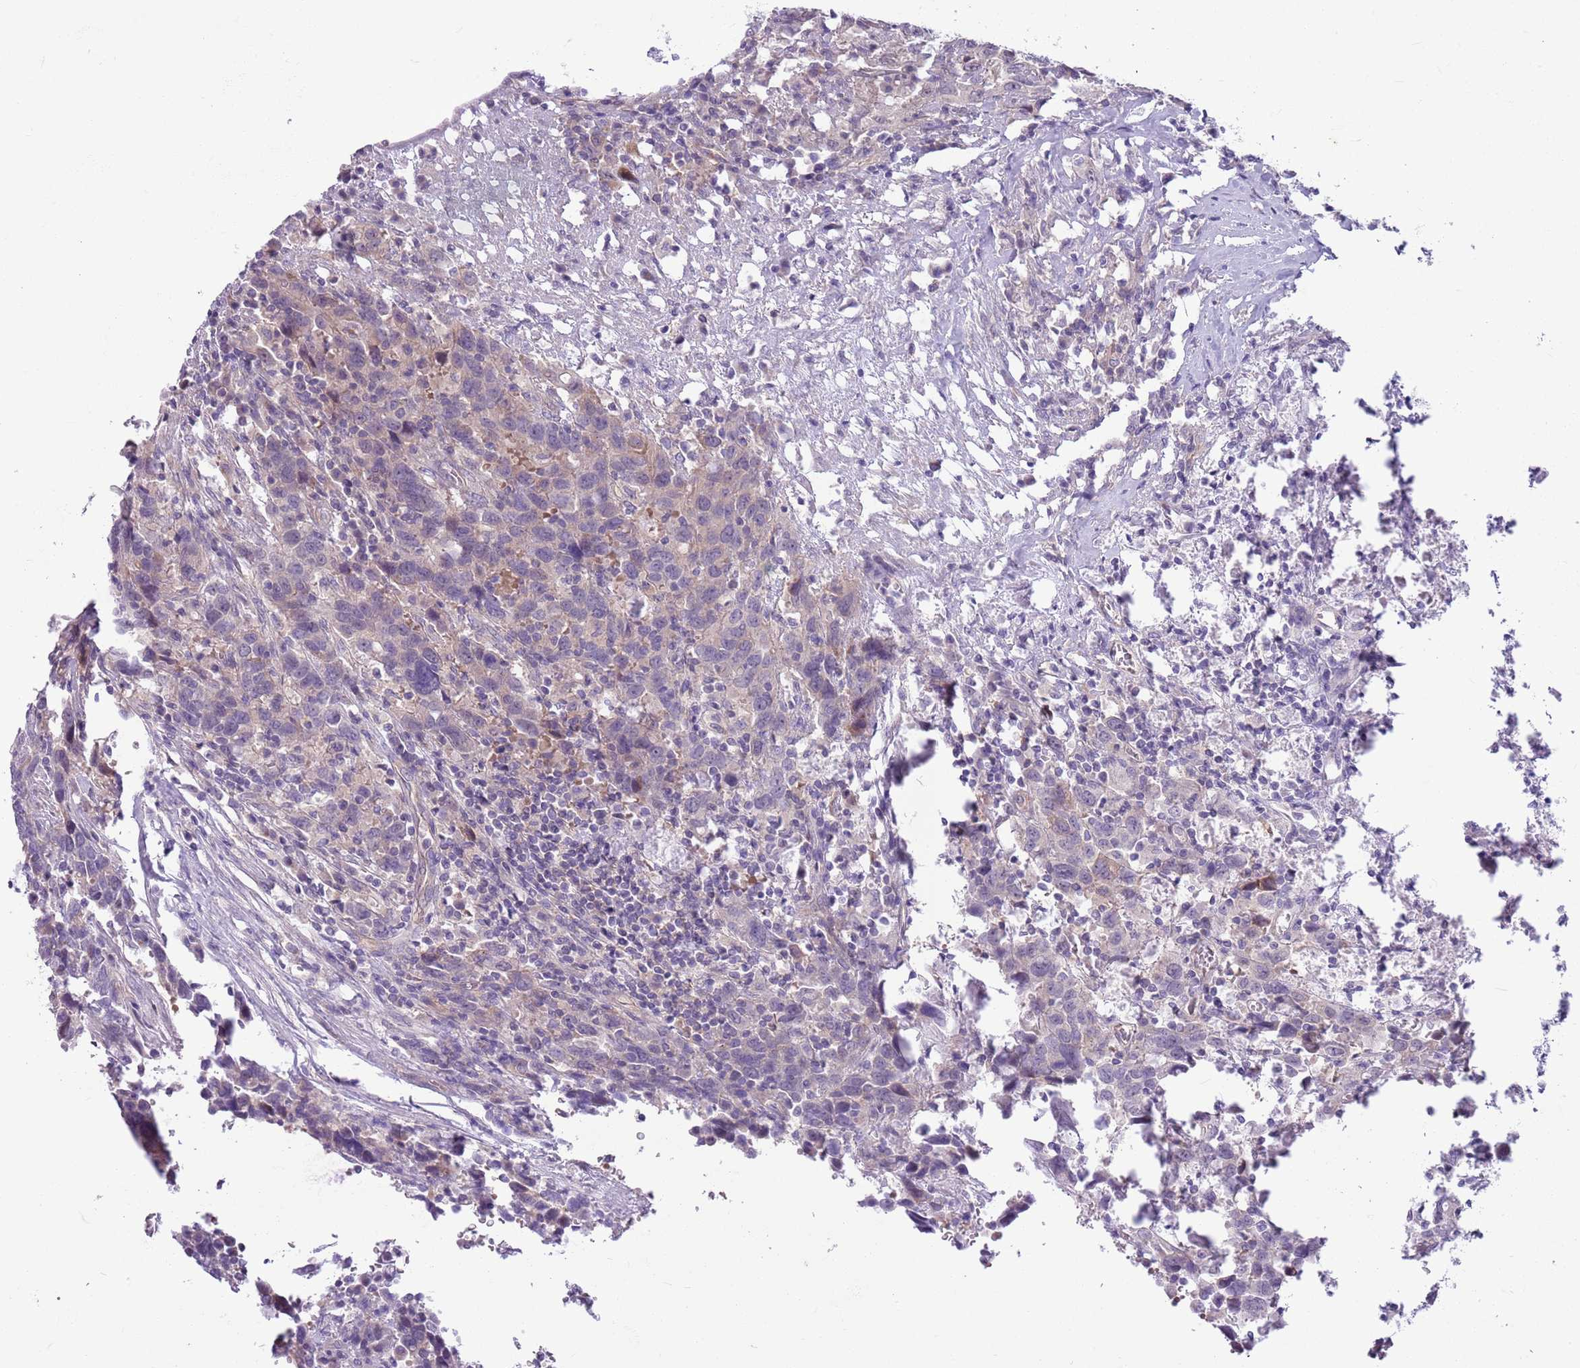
{"staining": {"intensity": "weak", "quantity": "<25%", "location": "cytoplasmic/membranous"}, "tissue": "urothelial cancer", "cell_type": "Tumor cells", "image_type": "cancer", "snomed": [{"axis": "morphology", "description": "Urothelial carcinoma, High grade"}, {"axis": "topography", "description": "Urinary bladder"}], "caption": "DAB immunohistochemical staining of urothelial cancer exhibits no significant positivity in tumor cells.", "gene": "PARP8", "patient": {"sex": "male", "age": 61}}